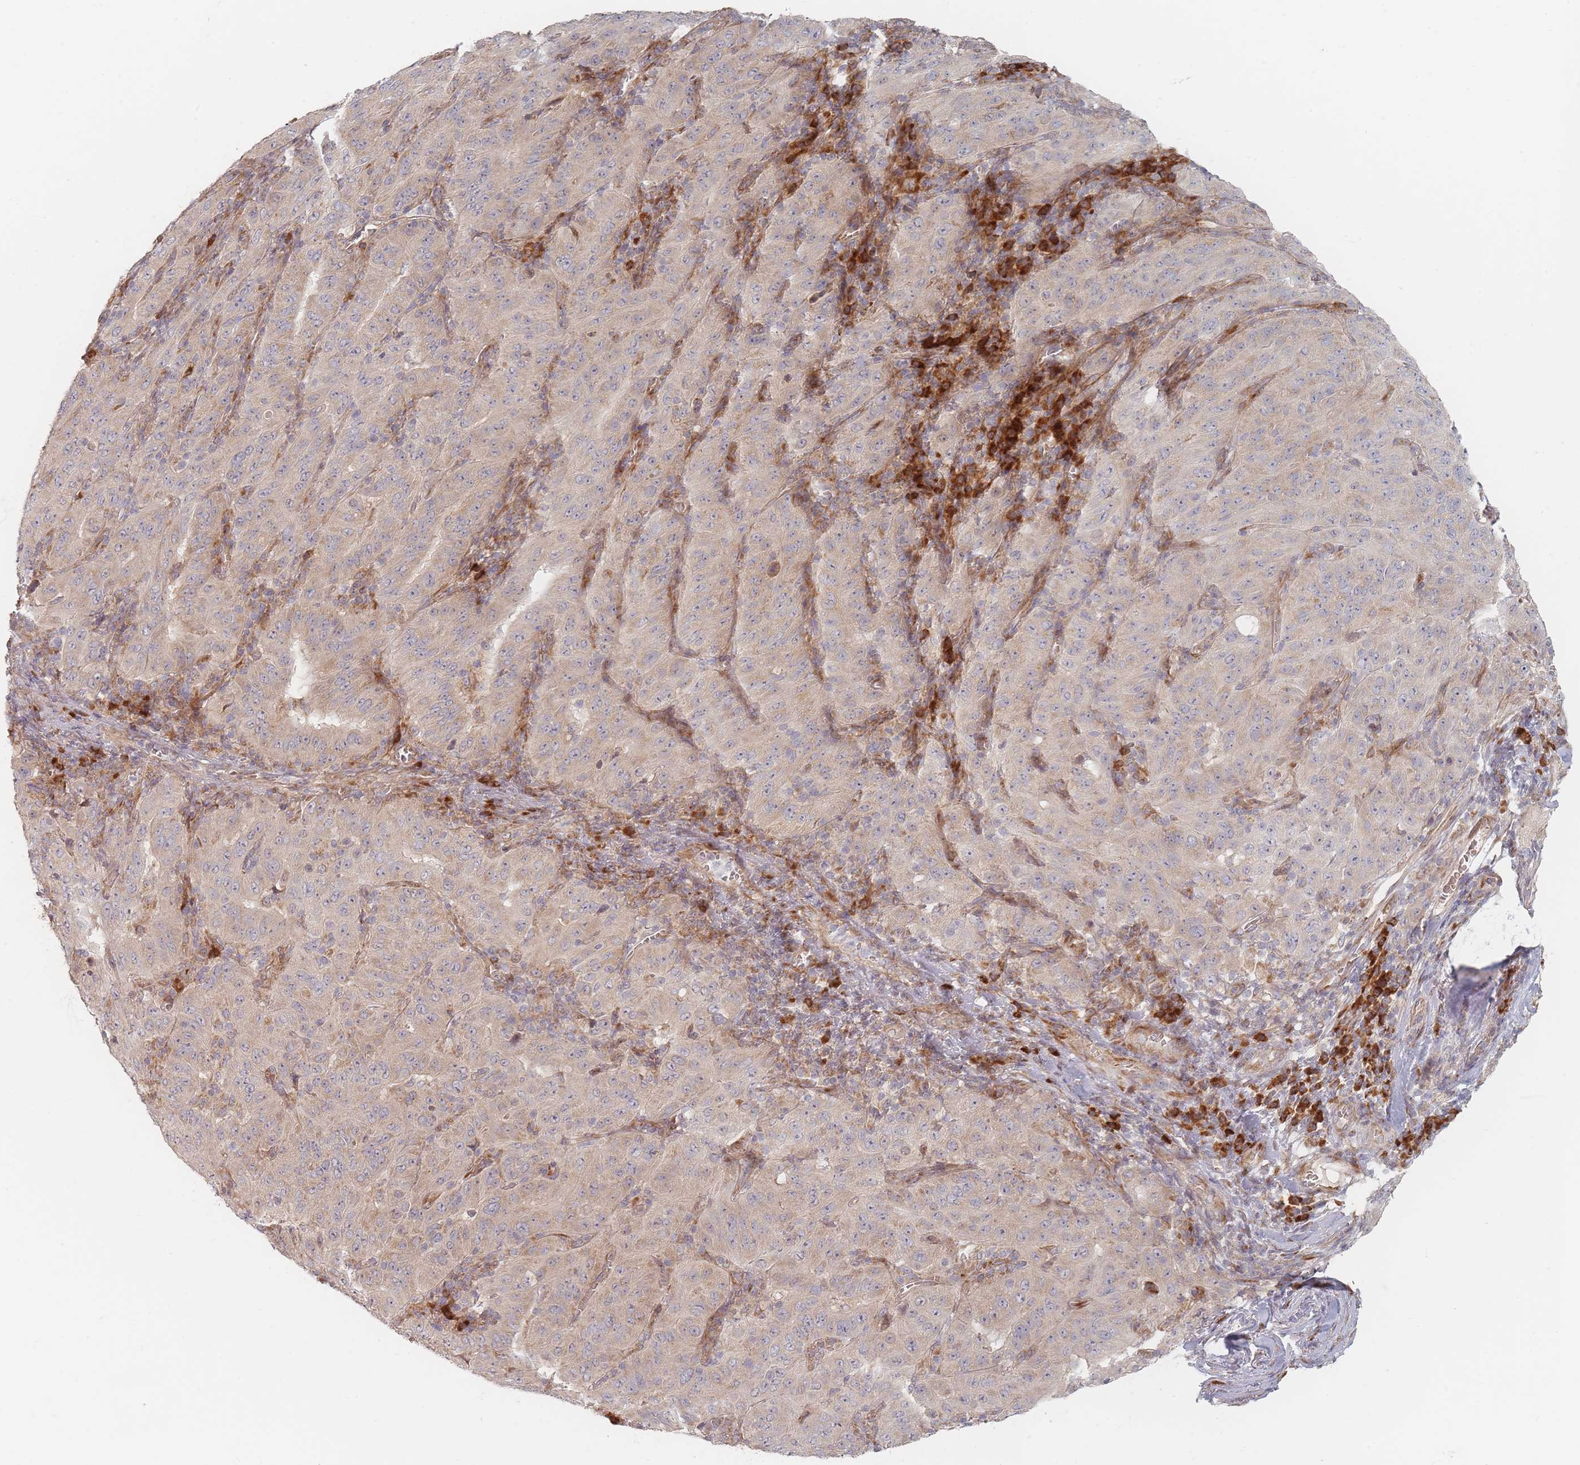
{"staining": {"intensity": "weak", "quantity": ">75%", "location": "cytoplasmic/membranous"}, "tissue": "pancreatic cancer", "cell_type": "Tumor cells", "image_type": "cancer", "snomed": [{"axis": "morphology", "description": "Adenocarcinoma, NOS"}, {"axis": "topography", "description": "Pancreas"}], "caption": "This histopathology image reveals IHC staining of adenocarcinoma (pancreatic), with low weak cytoplasmic/membranous expression in approximately >75% of tumor cells.", "gene": "ZKSCAN7", "patient": {"sex": "male", "age": 63}}